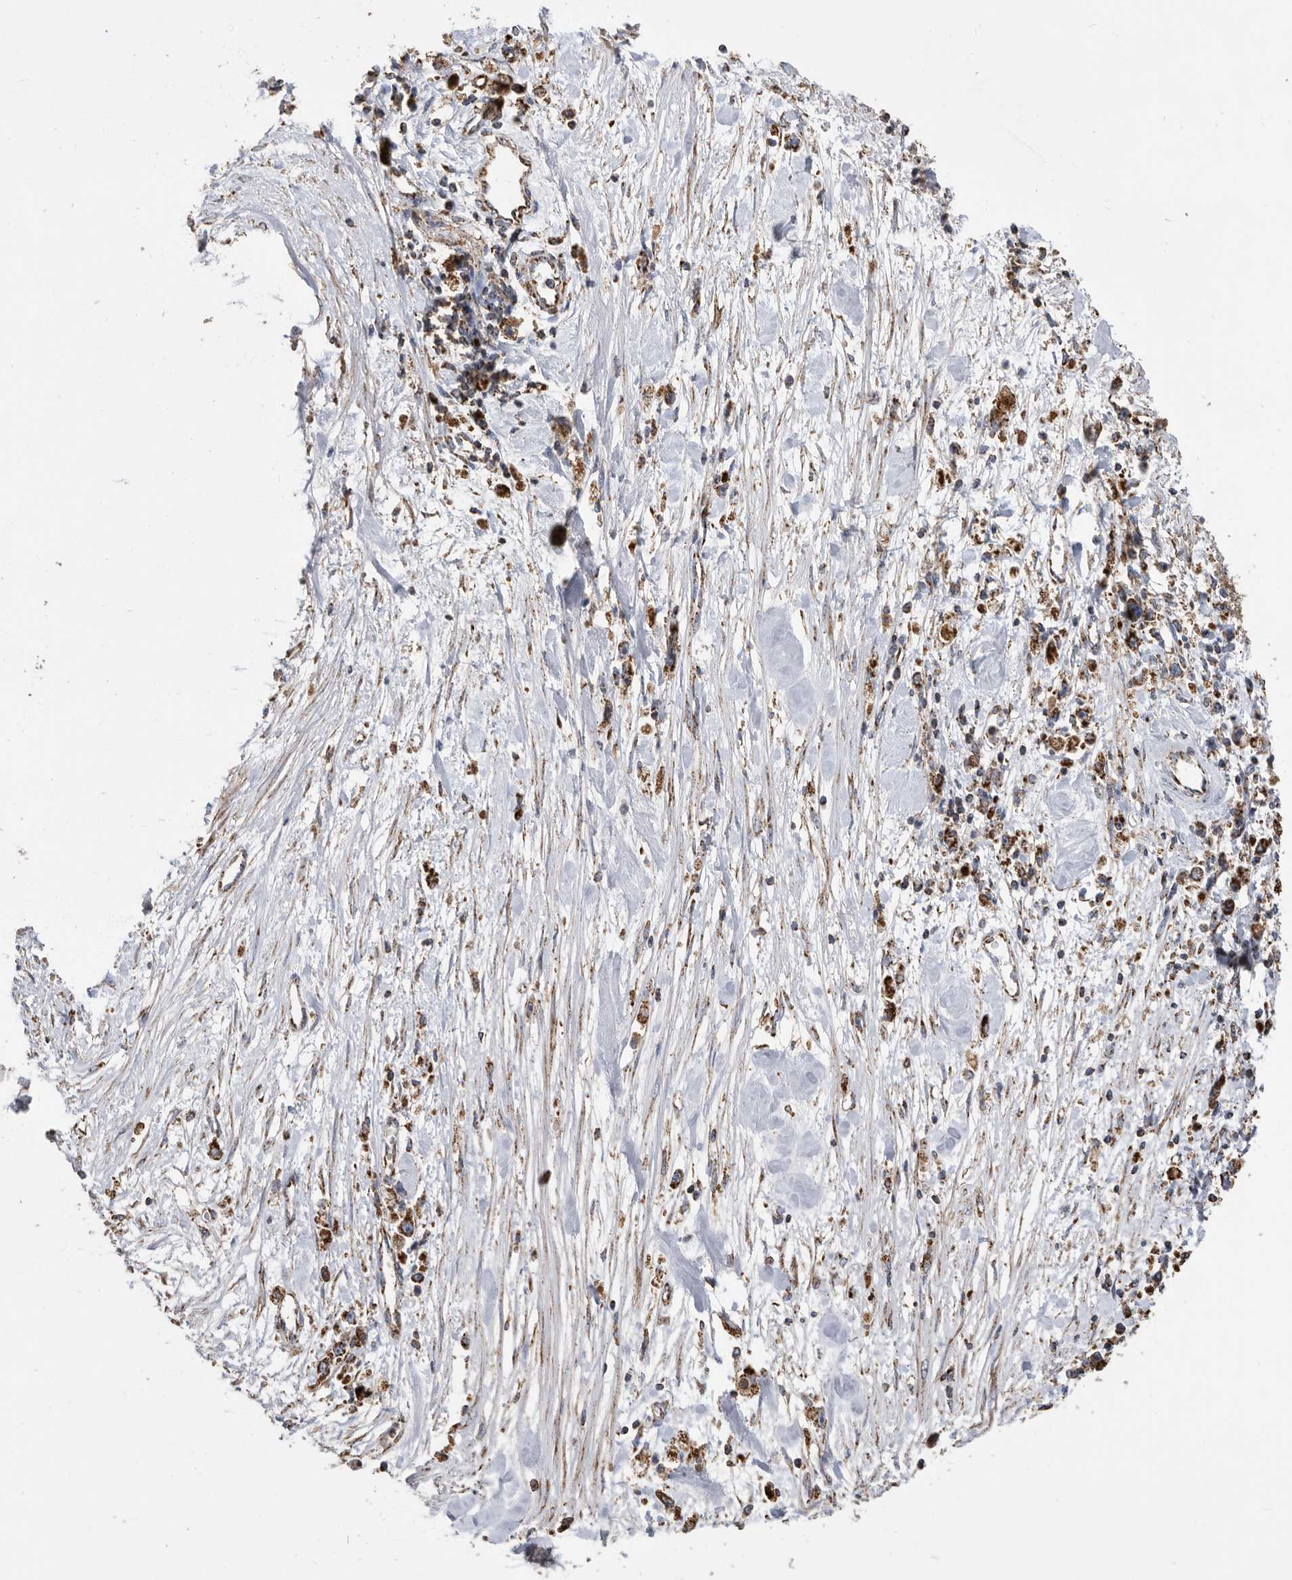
{"staining": {"intensity": "strong", "quantity": ">75%", "location": "cytoplasmic/membranous"}, "tissue": "stomach cancer", "cell_type": "Tumor cells", "image_type": "cancer", "snomed": [{"axis": "morphology", "description": "Adenocarcinoma, NOS"}, {"axis": "topography", "description": "Stomach"}], "caption": "Immunohistochemical staining of human stomach cancer (adenocarcinoma) exhibits strong cytoplasmic/membranous protein staining in approximately >75% of tumor cells.", "gene": "WFDC1", "patient": {"sex": "female", "age": 59}}